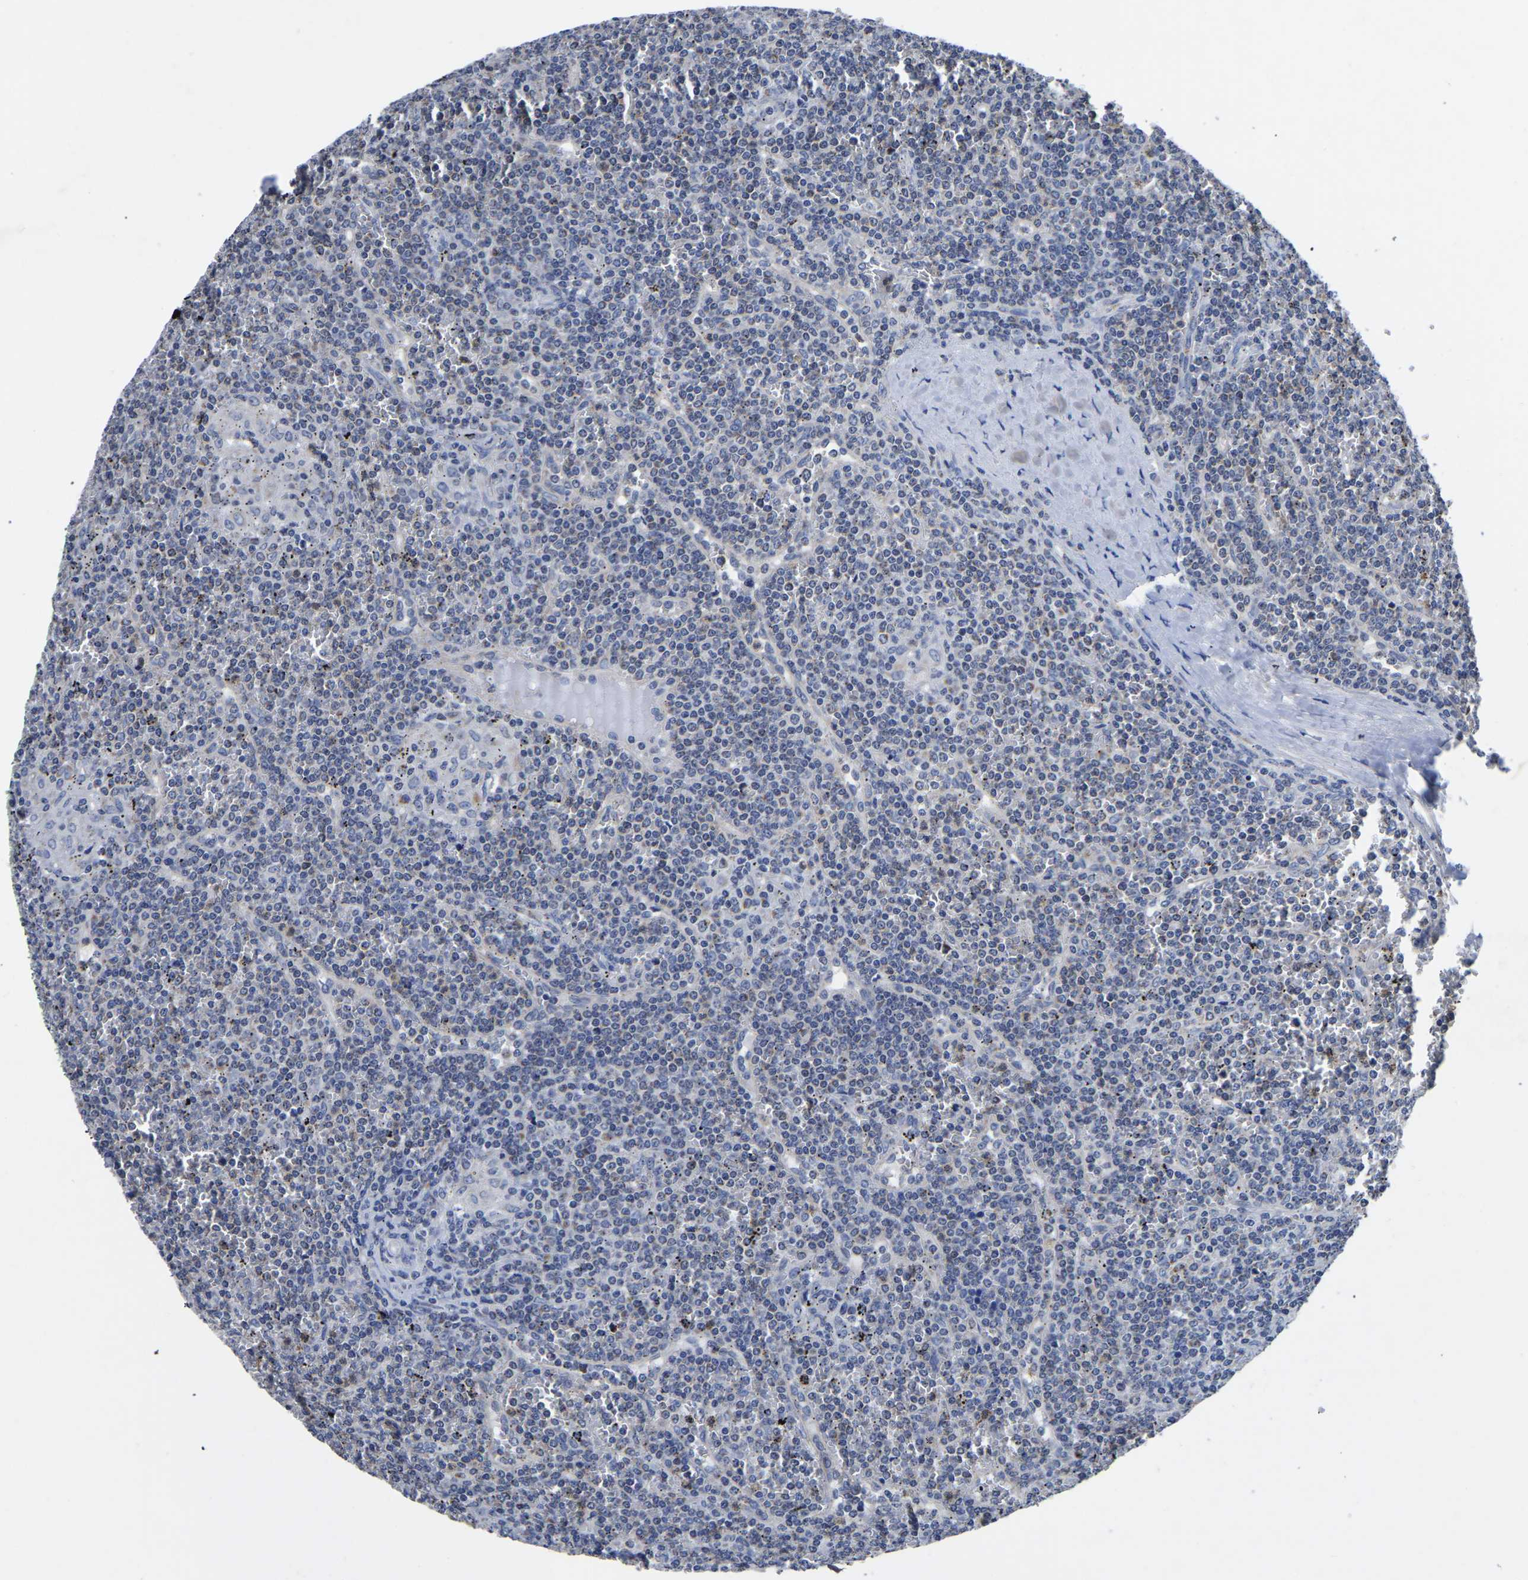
{"staining": {"intensity": "negative", "quantity": "none", "location": "none"}, "tissue": "lymphoma", "cell_type": "Tumor cells", "image_type": "cancer", "snomed": [{"axis": "morphology", "description": "Malignant lymphoma, non-Hodgkin's type, Low grade"}, {"axis": "topography", "description": "Spleen"}], "caption": "A high-resolution photomicrograph shows immunohistochemistry staining of low-grade malignant lymphoma, non-Hodgkin's type, which reveals no significant expression in tumor cells.", "gene": "FGD5", "patient": {"sex": "female", "age": 19}}